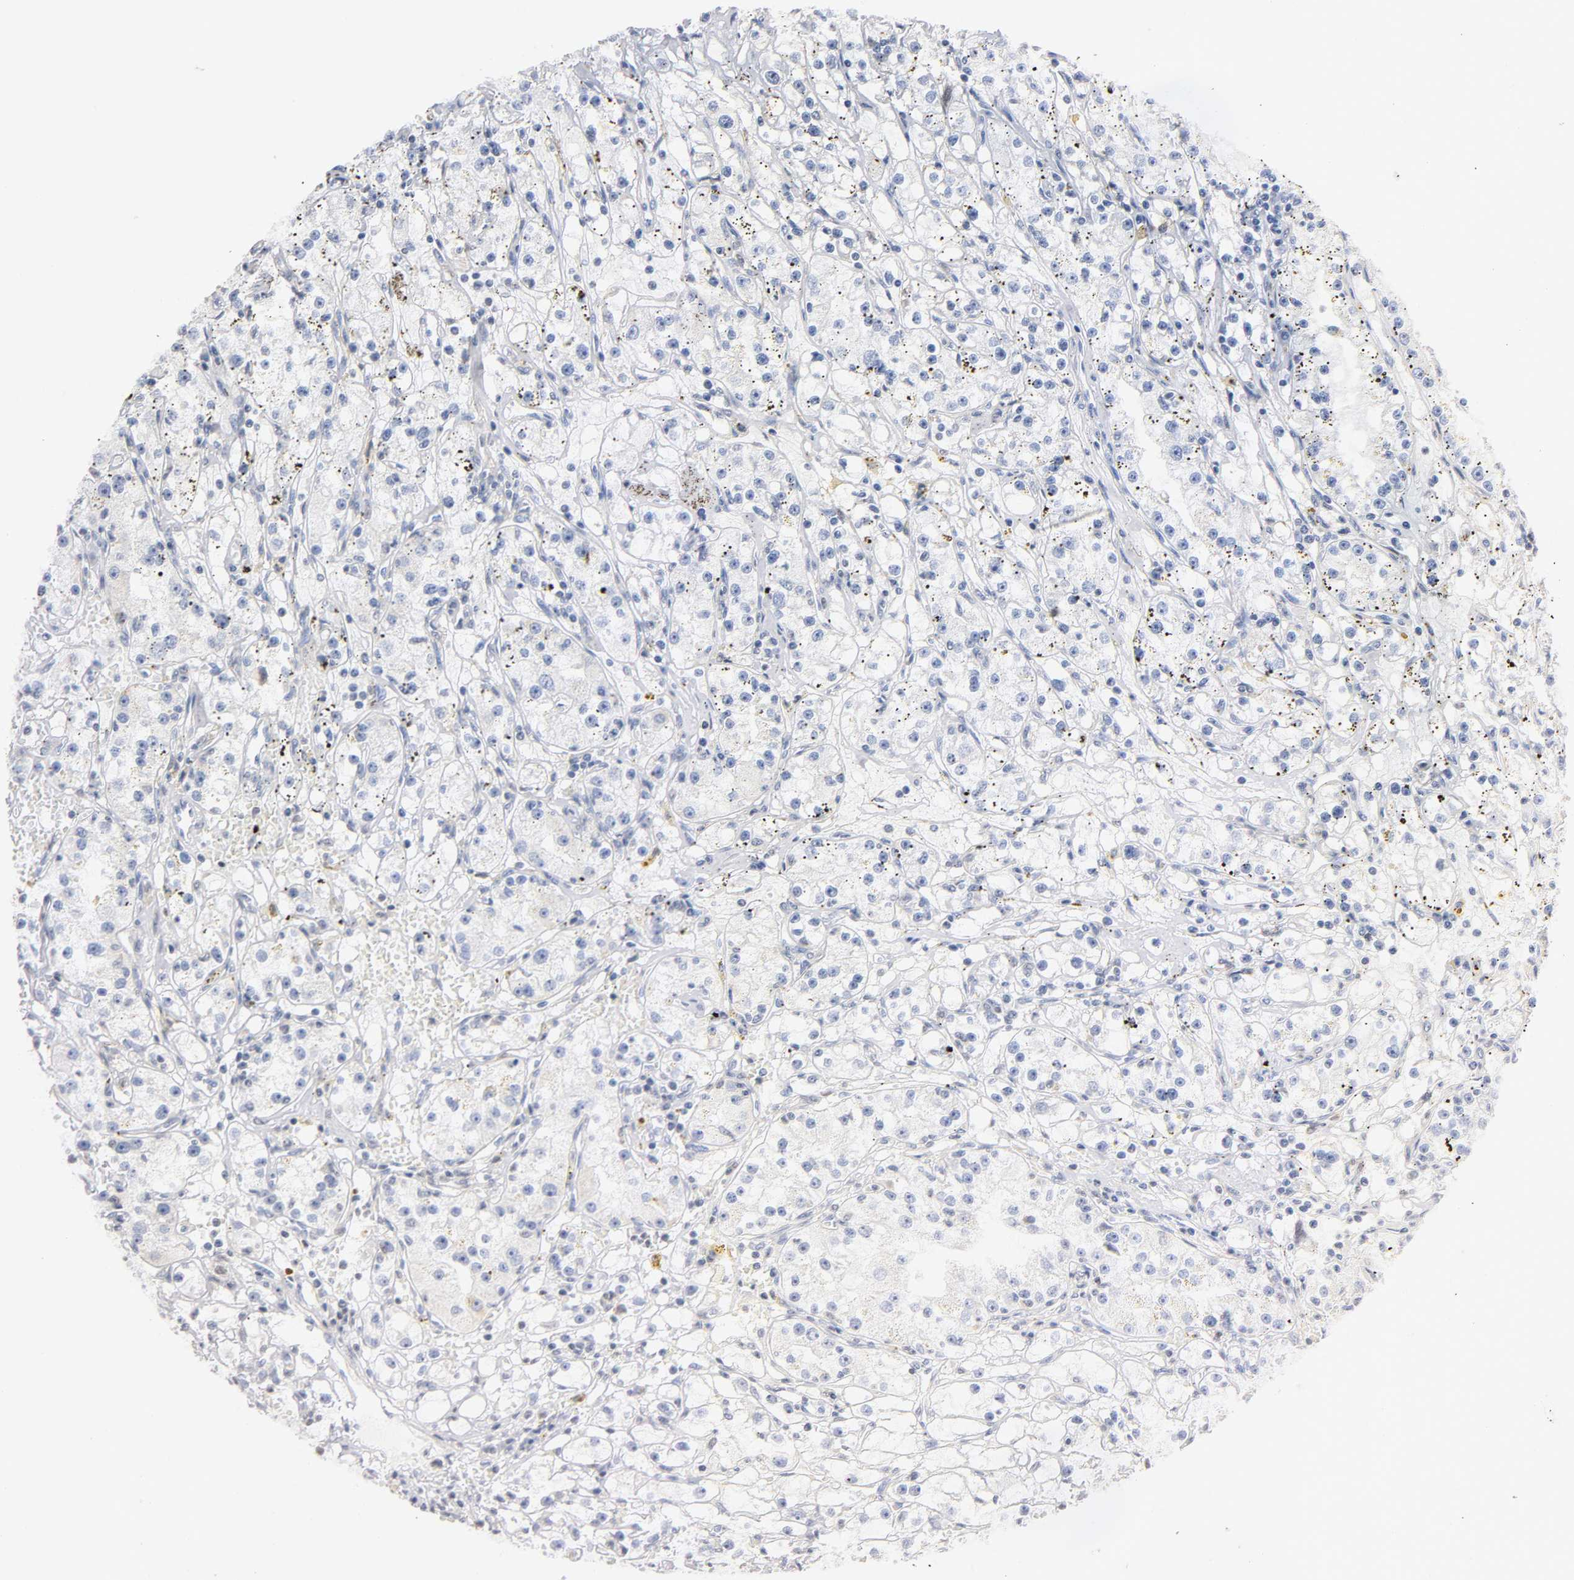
{"staining": {"intensity": "negative", "quantity": "none", "location": "none"}, "tissue": "renal cancer", "cell_type": "Tumor cells", "image_type": "cancer", "snomed": [{"axis": "morphology", "description": "Adenocarcinoma, NOS"}, {"axis": "topography", "description": "Kidney"}], "caption": "Immunohistochemical staining of adenocarcinoma (renal) reveals no significant staining in tumor cells. Brightfield microscopy of immunohistochemistry (IHC) stained with DAB (brown) and hematoxylin (blue), captured at high magnification.", "gene": "RUNX1", "patient": {"sex": "male", "age": 56}}